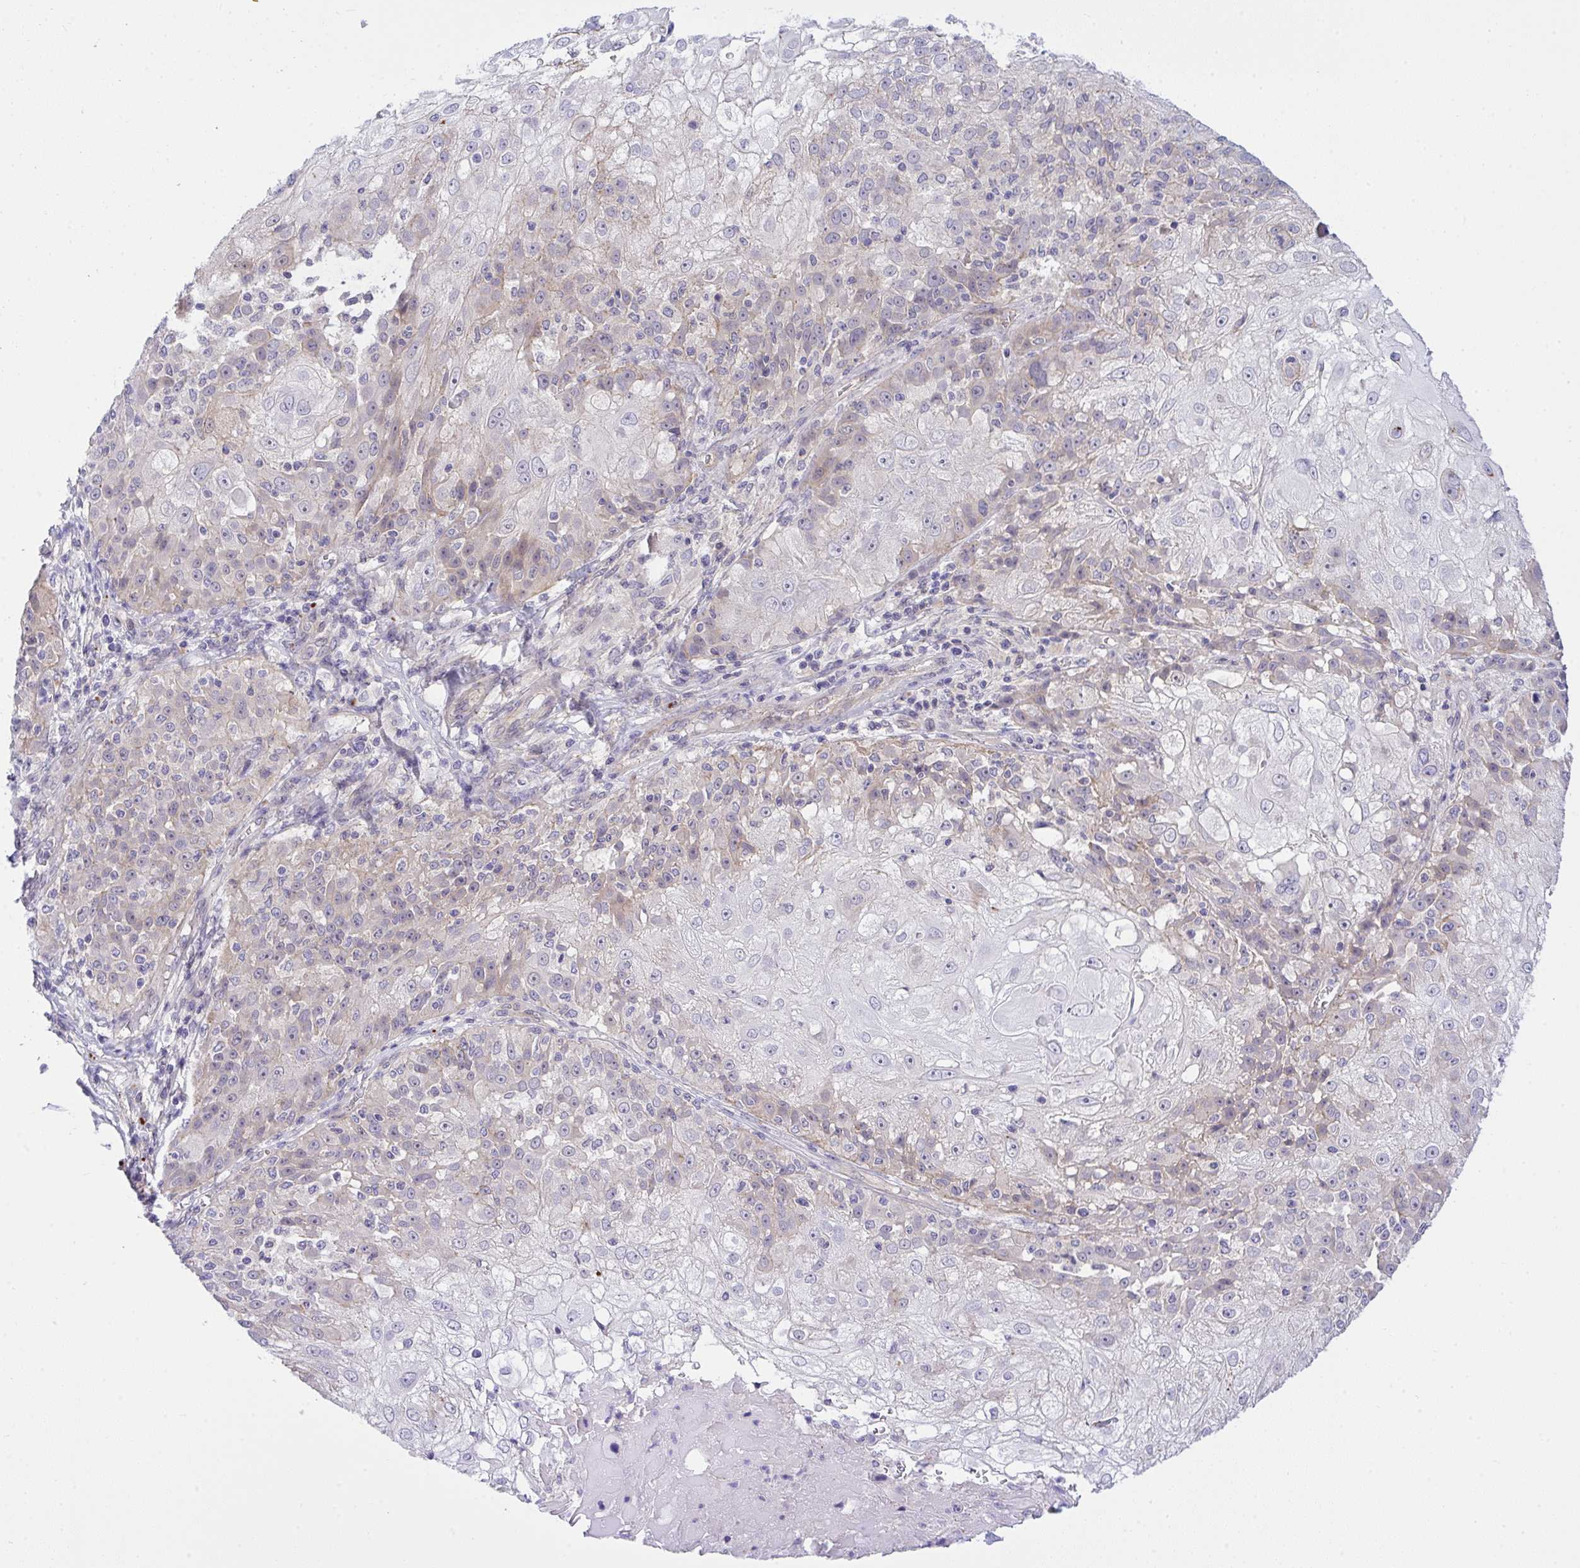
{"staining": {"intensity": "weak", "quantity": "<25%", "location": "cytoplasmic/membranous"}, "tissue": "skin cancer", "cell_type": "Tumor cells", "image_type": "cancer", "snomed": [{"axis": "morphology", "description": "Normal tissue, NOS"}, {"axis": "morphology", "description": "Squamous cell carcinoma, NOS"}, {"axis": "topography", "description": "Skin"}], "caption": "Tumor cells are negative for brown protein staining in skin cancer (squamous cell carcinoma).", "gene": "HOXD12", "patient": {"sex": "female", "age": 83}}